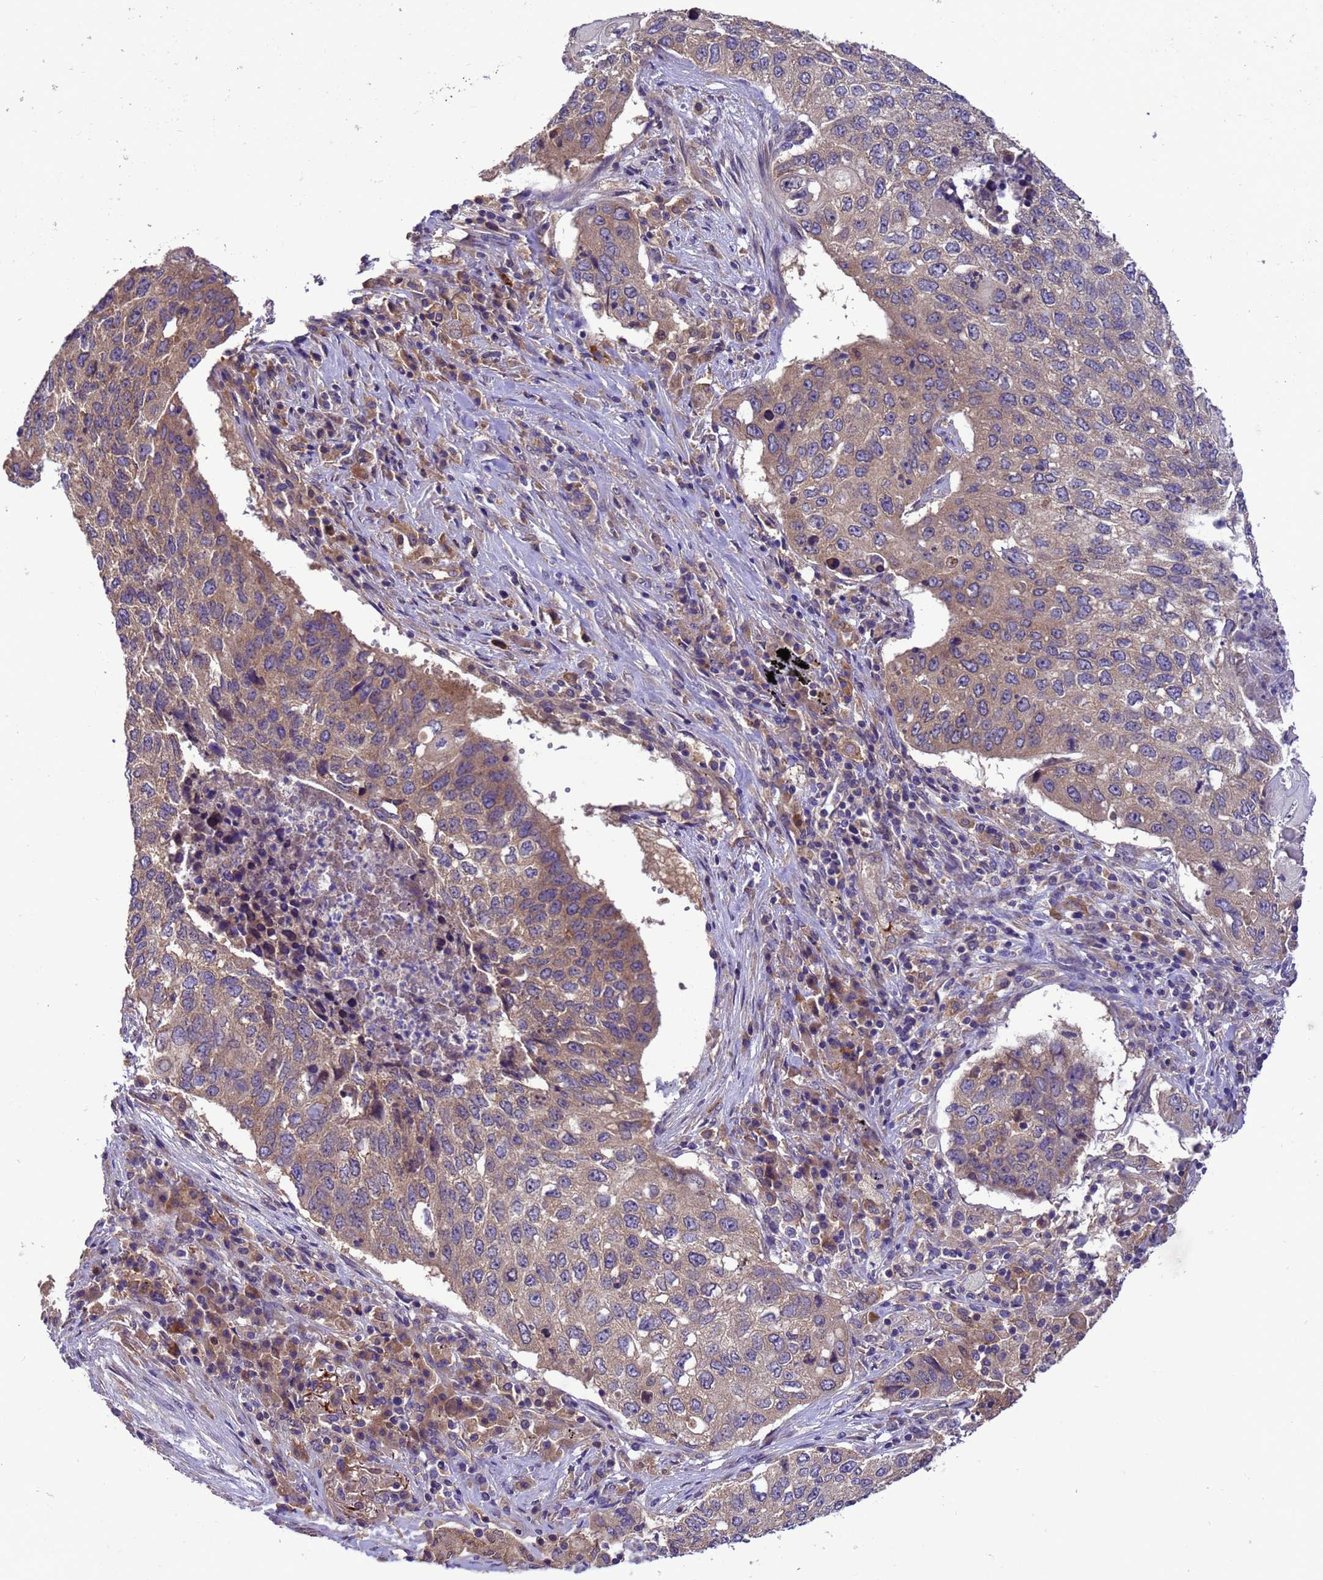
{"staining": {"intensity": "weak", "quantity": "25%-75%", "location": "cytoplasmic/membranous"}, "tissue": "lung cancer", "cell_type": "Tumor cells", "image_type": "cancer", "snomed": [{"axis": "morphology", "description": "Squamous cell carcinoma, NOS"}, {"axis": "topography", "description": "Lung"}], "caption": "Brown immunohistochemical staining in squamous cell carcinoma (lung) reveals weak cytoplasmic/membranous positivity in about 25%-75% of tumor cells. Using DAB (3,3'-diaminobenzidine) (brown) and hematoxylin (blue) stains, captured at high magnification using brightfield microscopy.", "gene": "ARHGAP12", "patient": {"sex": "female", "age": 63}}